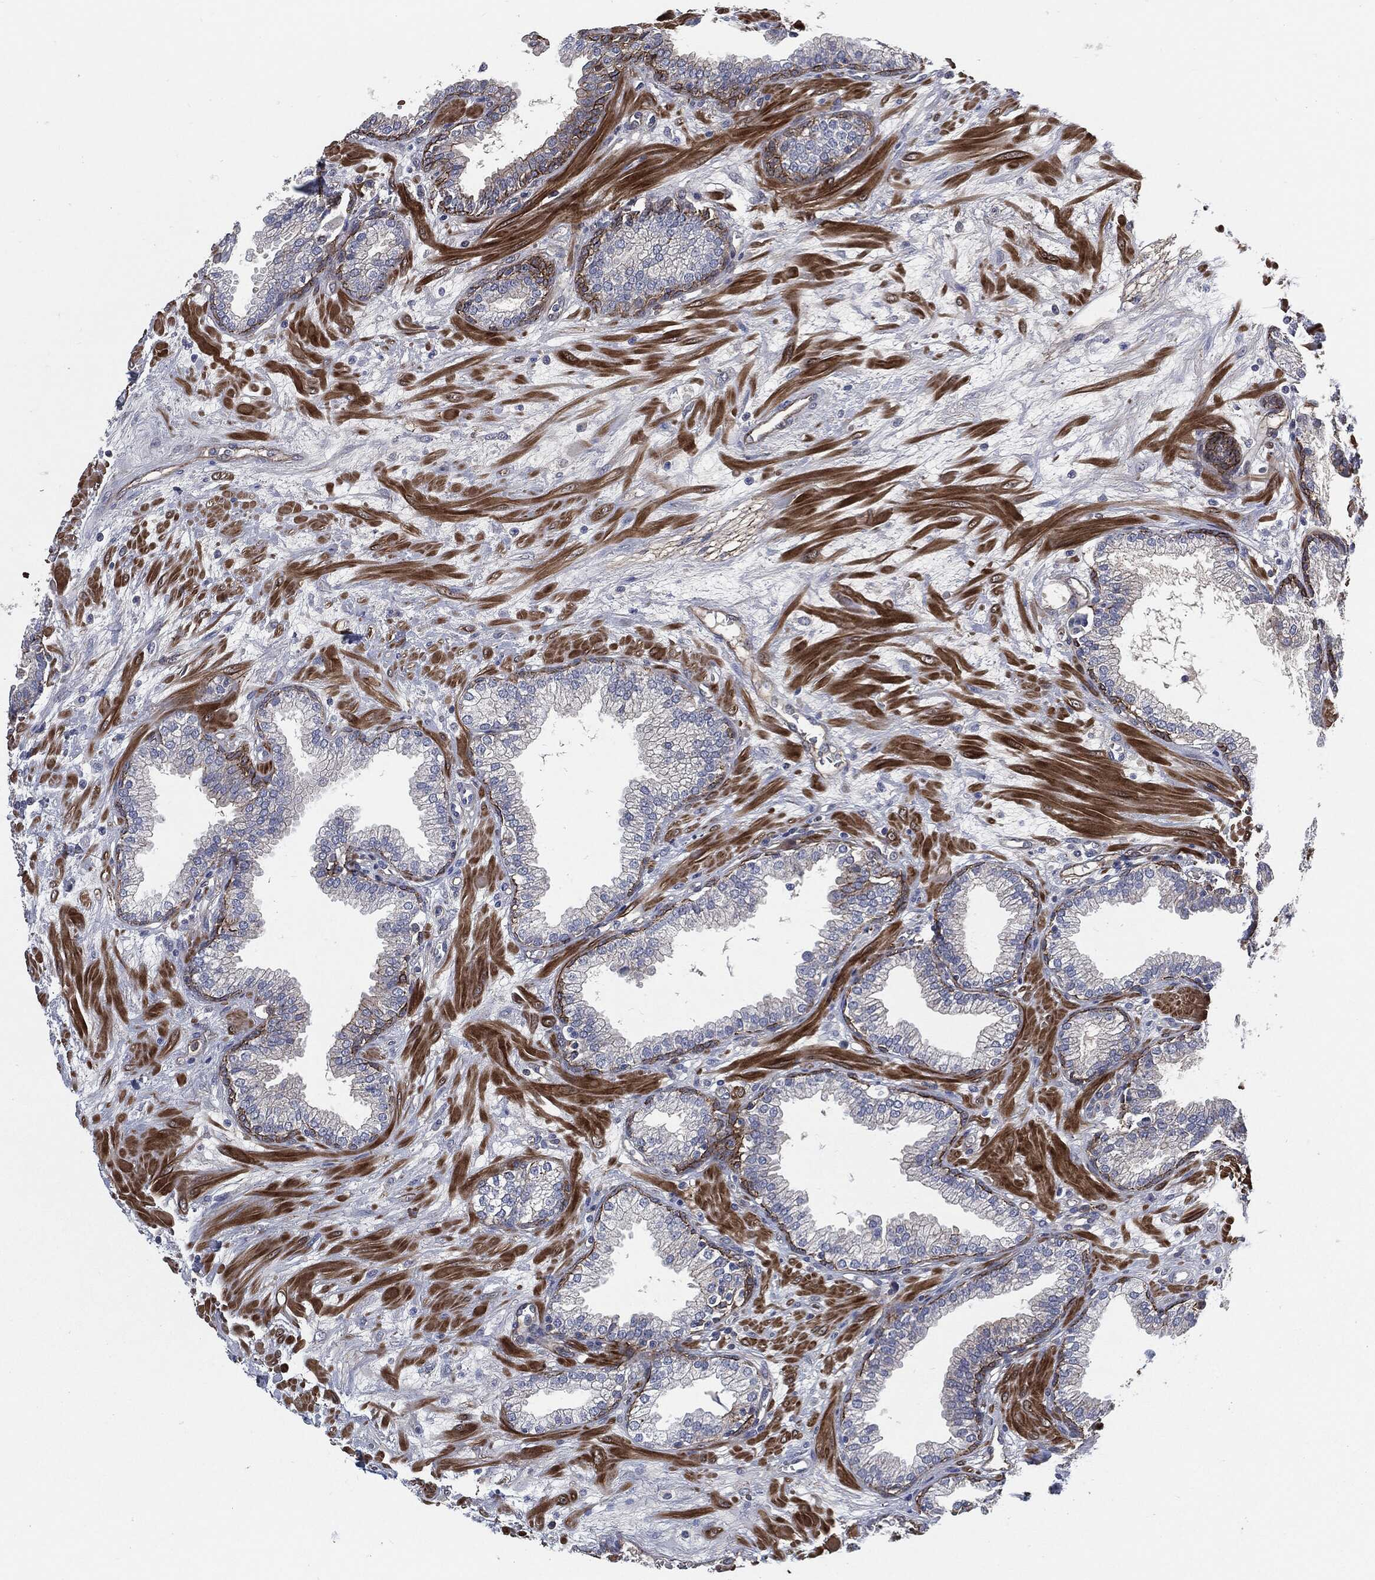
{"staining": {"intensity": "strong", "quantity": "<25%", "location": "cytoplasmic/membranous"}, "tissue": "prostate", "cell_type": "Glandular cells", "image_type": "normal", "snomed": [{"axis": "morphology", "description": "Normal tissue, NOS"}, {"axis": "topography", "description": "Prostate"}], "caption": "Protein positivity by immunohistochemistry displays strong cytoplasmic/membranous expression in approximately <25% of glandular cells in benign prostate. The staining is performed using DAB brown chromogen to label protein expression. The nuclei are counter-stained blue using hematoxylin.", "gene": "SVIL", "patient": {"sex": "male", "age": 64}}